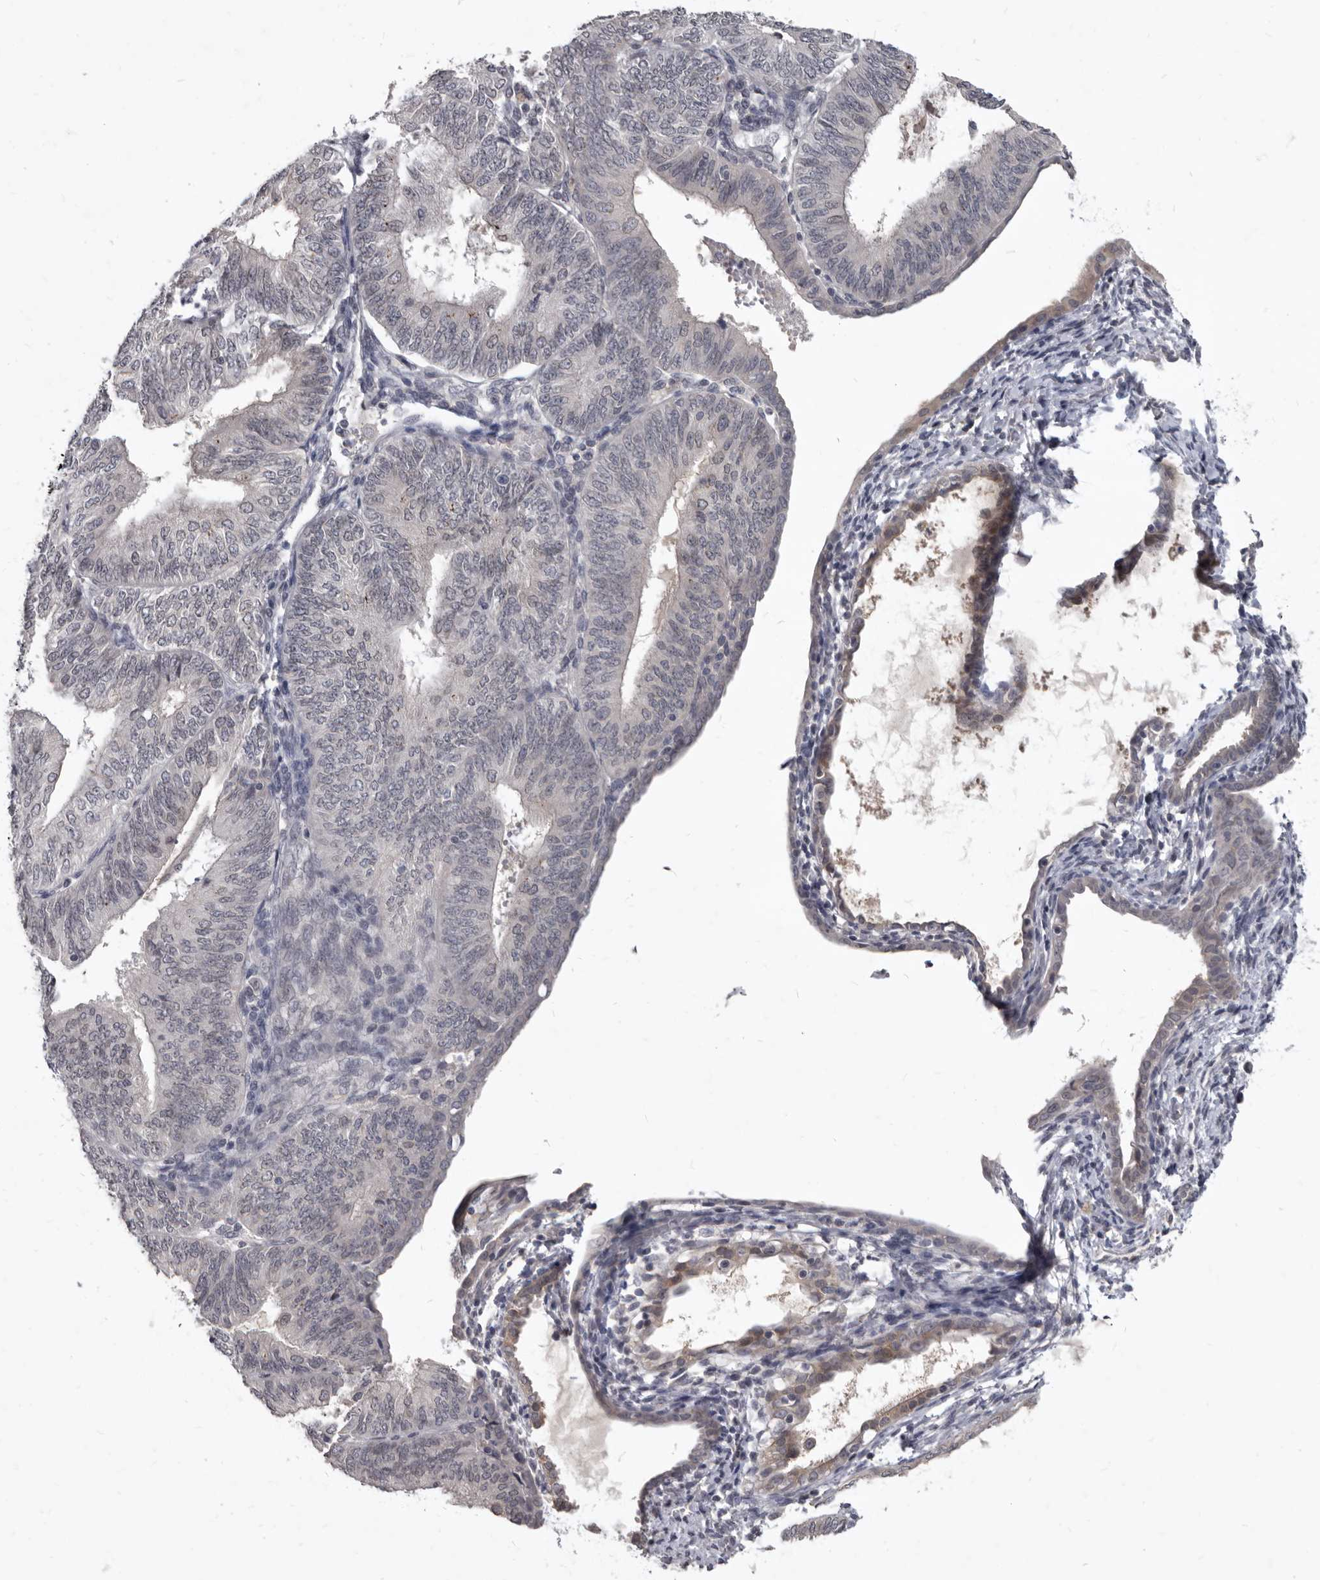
{"staining": {"intensity": "negative", "quantity": "none", "location": "none"}, "tissue": "endometrial cancer", "cell_type": "Tumor cells", "image_type": "cancer", "snomed": [{"axis": "morphology", "description": "Adenocarcinoma, NOS"}, {"axis": "topography", "description": "Endometrium"}], "caption": "There is no significant expression in tumor cells of endometrial cancer.", "gene": "SULT1E1", "patient": {"sex": "female", "age": 58}}